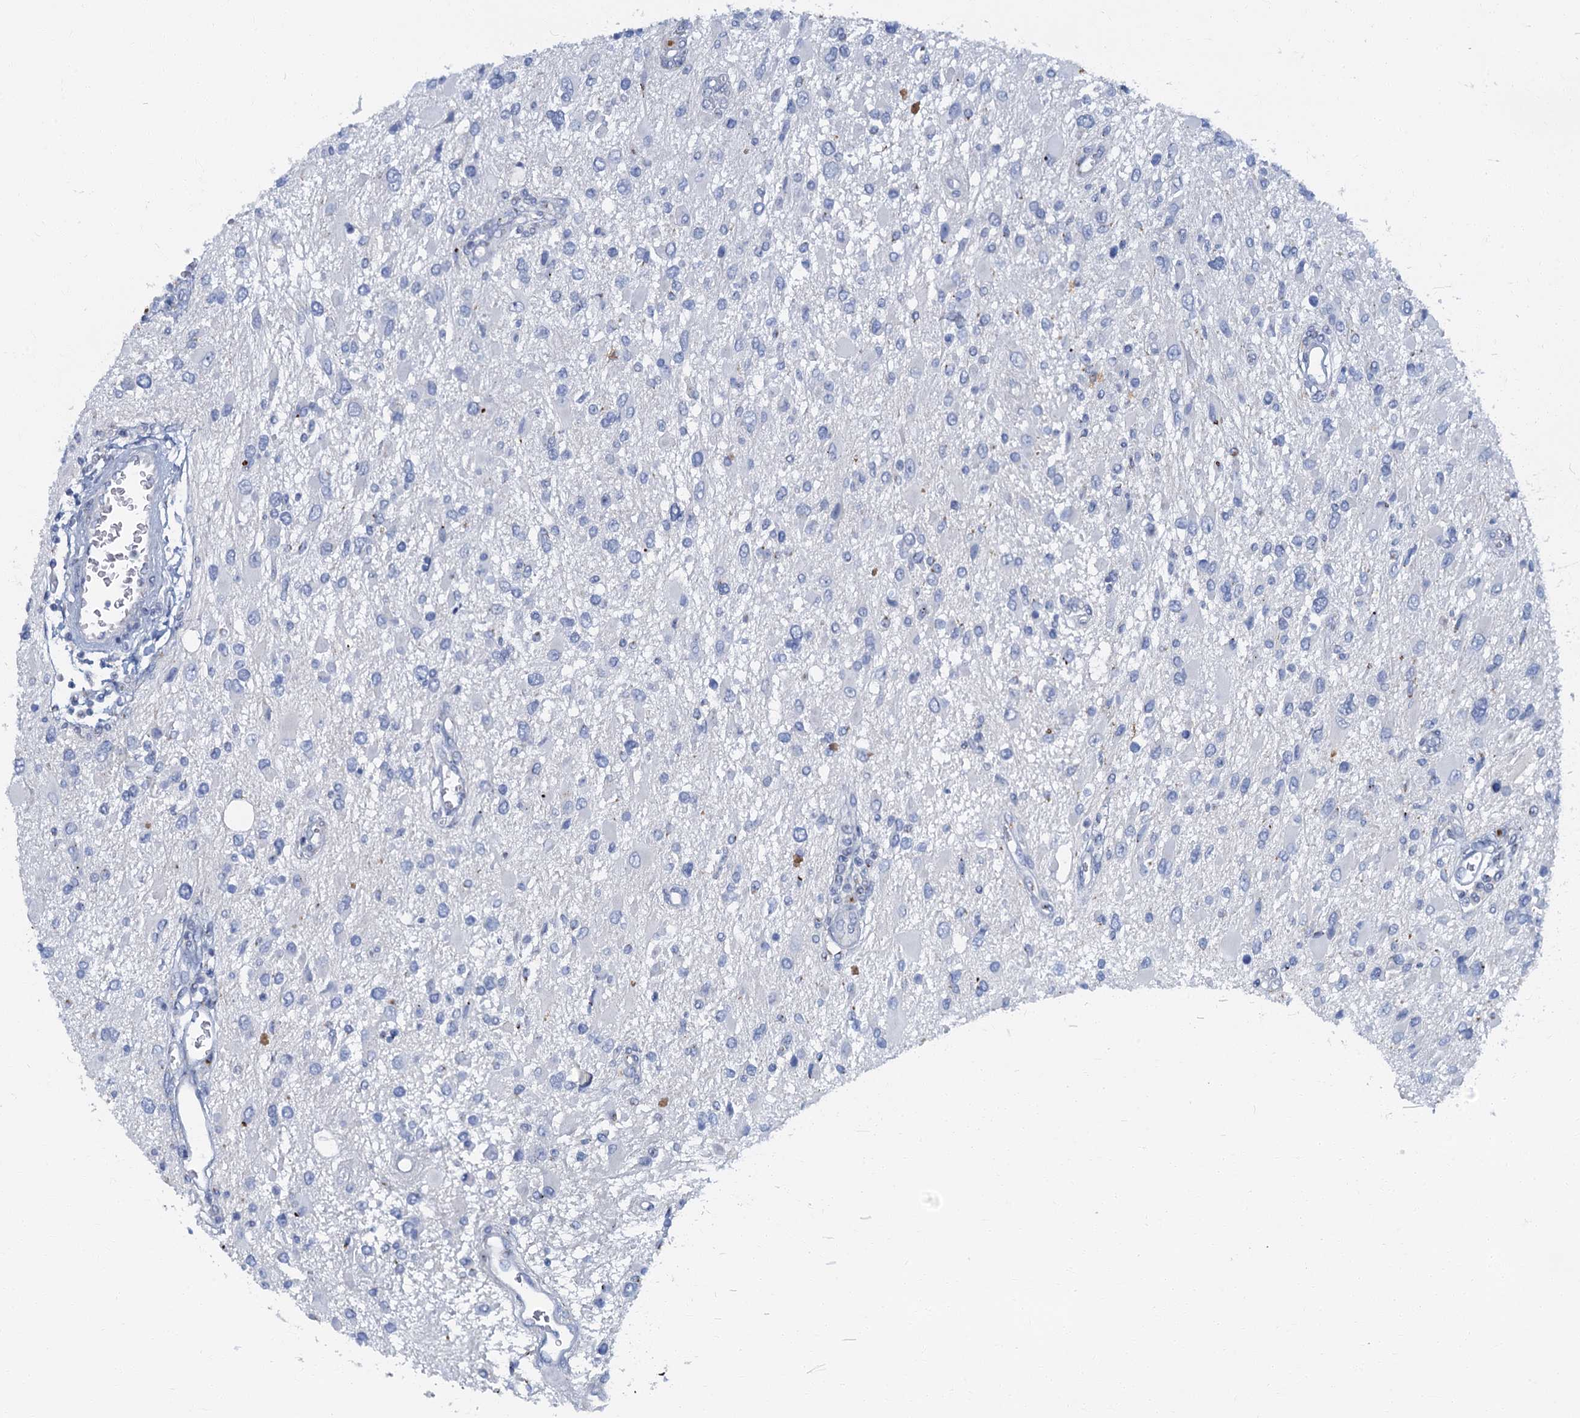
{"staining": {"intensity": "negative", "quantity": "none", "location": "none"}, "tissue": "glioma", "cell_type": "Tumor cells", "image_type": "cancer", "snomed": [{"axis": "morphology", "description": "Glioma, malignant, High grade"}, {"axis": "topography", "description": "Brain"}], "caption": "Glioma was stained to show a protein in brown. There is no significant positivity in tumor cells.", "gene": "LYPD3", "patient": {"sex": "male", "age": 53}}